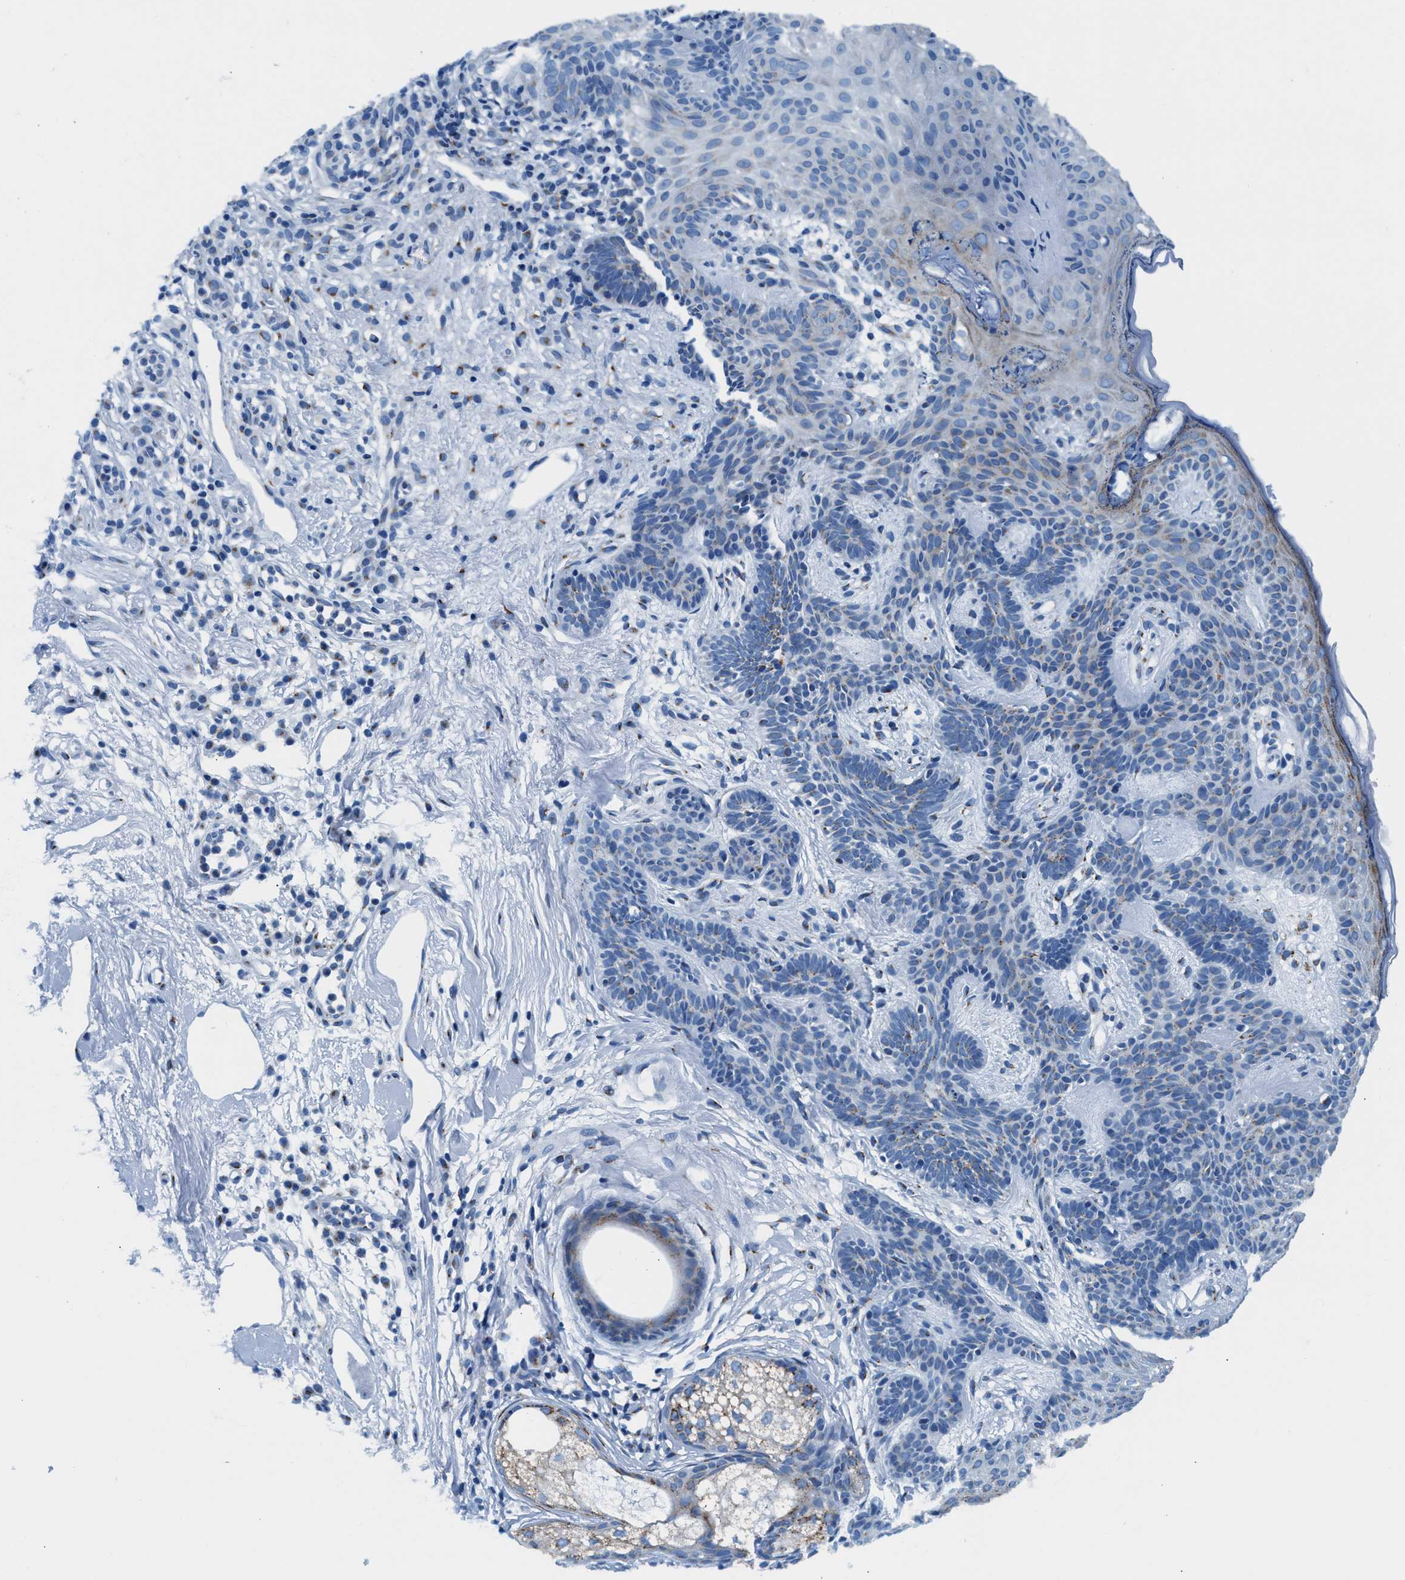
{"staining": {"intensity": "negative", "quantity": "none", "location": "none"}, "tissue": "skin cancer", "cell_type": "Tumor cells", "image_type": "cancer", "snomed": [{"axis": "morphology", "description": "Developmental malformation"}, {"axis": "morphology", "description": "Basal cell carcinoma"}, {"axis": "topography", "description": "Skin"}], "caption": "Immunohistochemistry of skin cancer (basal cell carcinoma) reveals no staining in tumor cells.", "gene": "VPS53", "patient": {"sex": "female", "age": 62}}